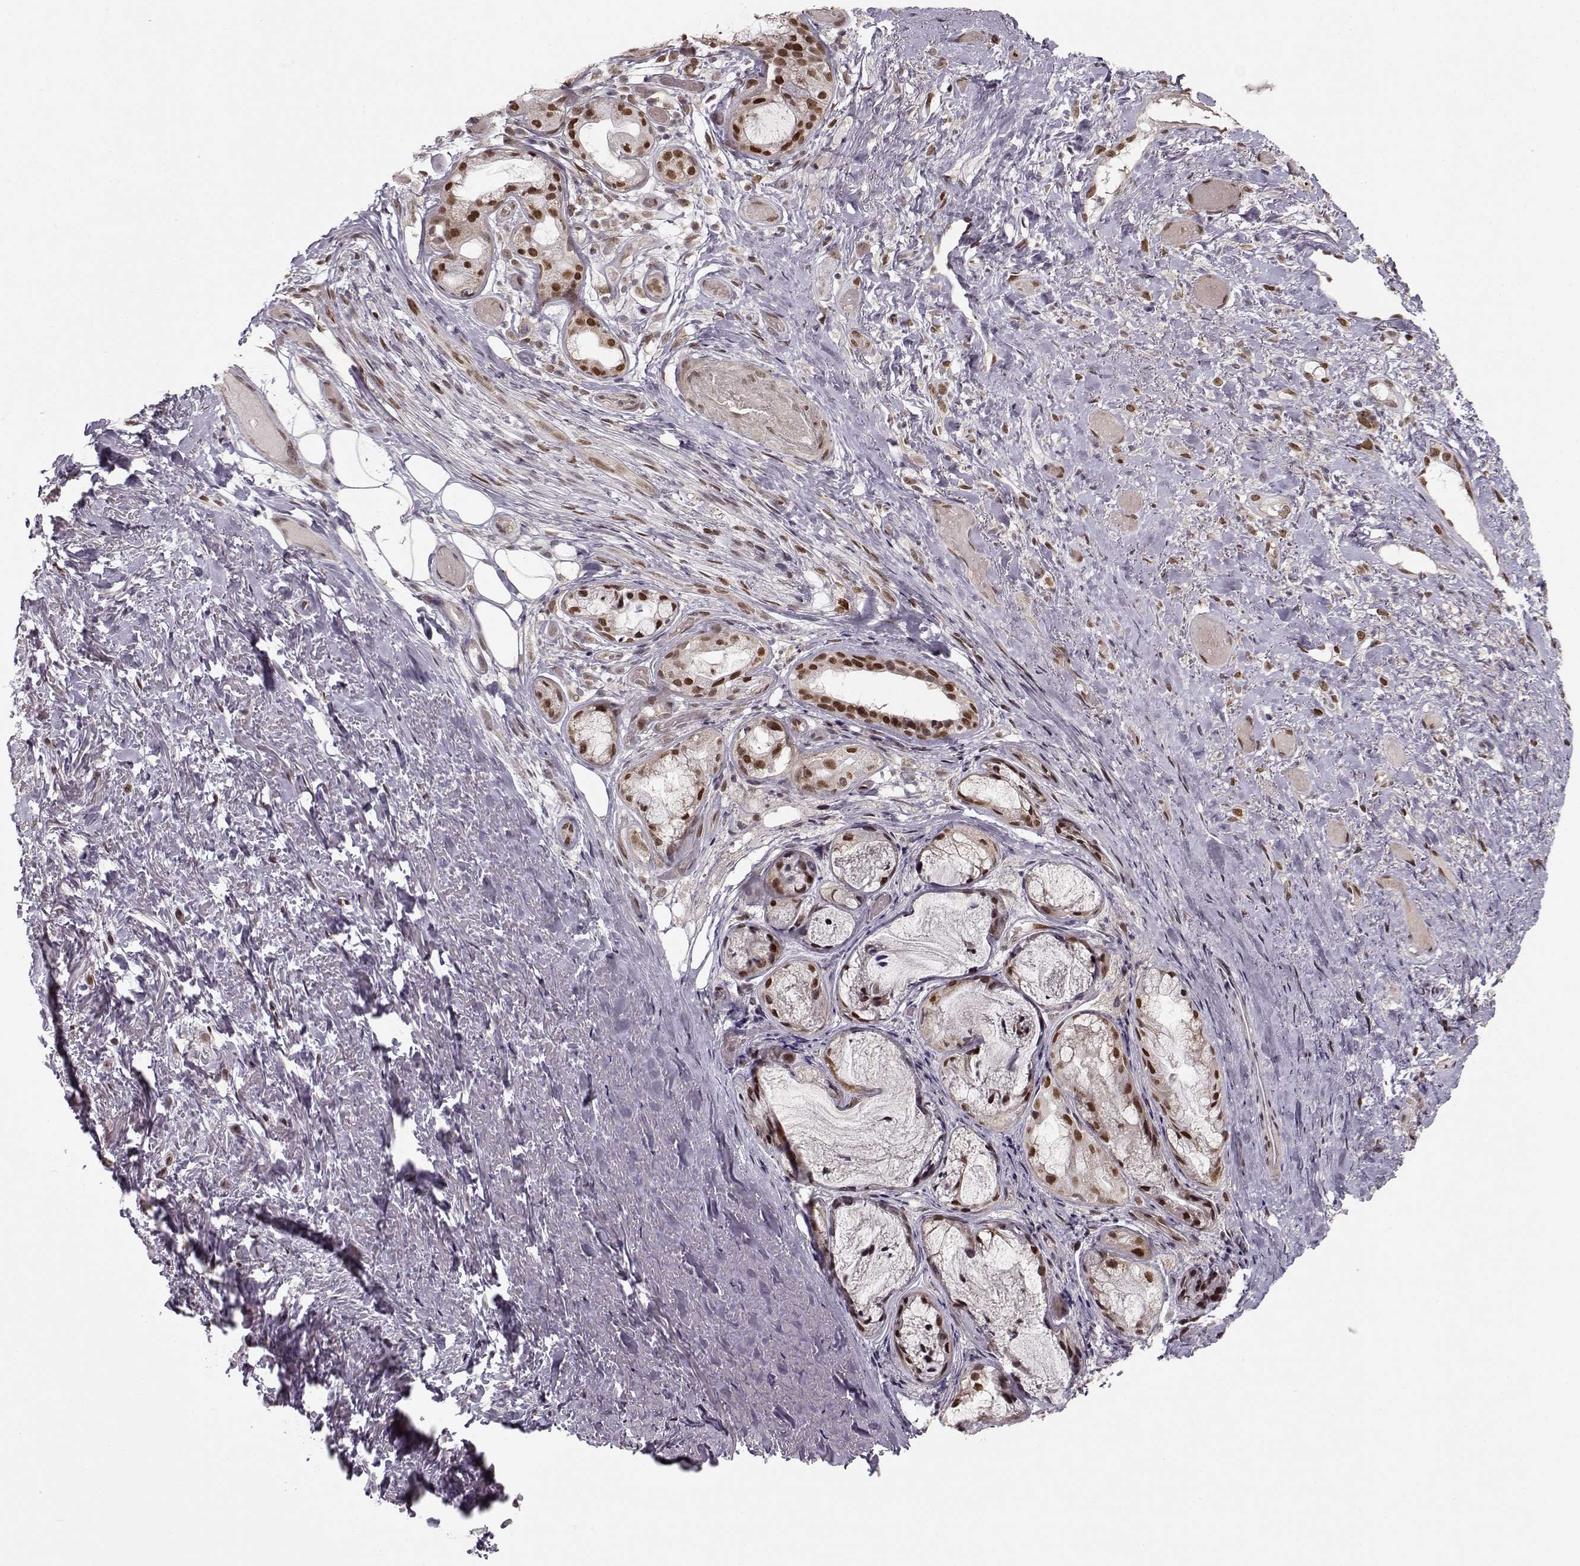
{"staining": {"intensity": "weak", "quantity": ">75%", "location": "nuclear"}, "tissue": "adipose tissue", "cell_type": "Adipocytes", "image_type": "normal", "snomed": [{"axis": "morphology", "description": "Normal tissue, NOS"}, {"axis": "topography", "description": "Cartilage tissue"}], "caption": "Protein staining of benign adipose tissue shows weak nuclear expression in about >75% of adipocytes.", "gene": "RAI1", "patient": {"sex": "male", "age": 62}}